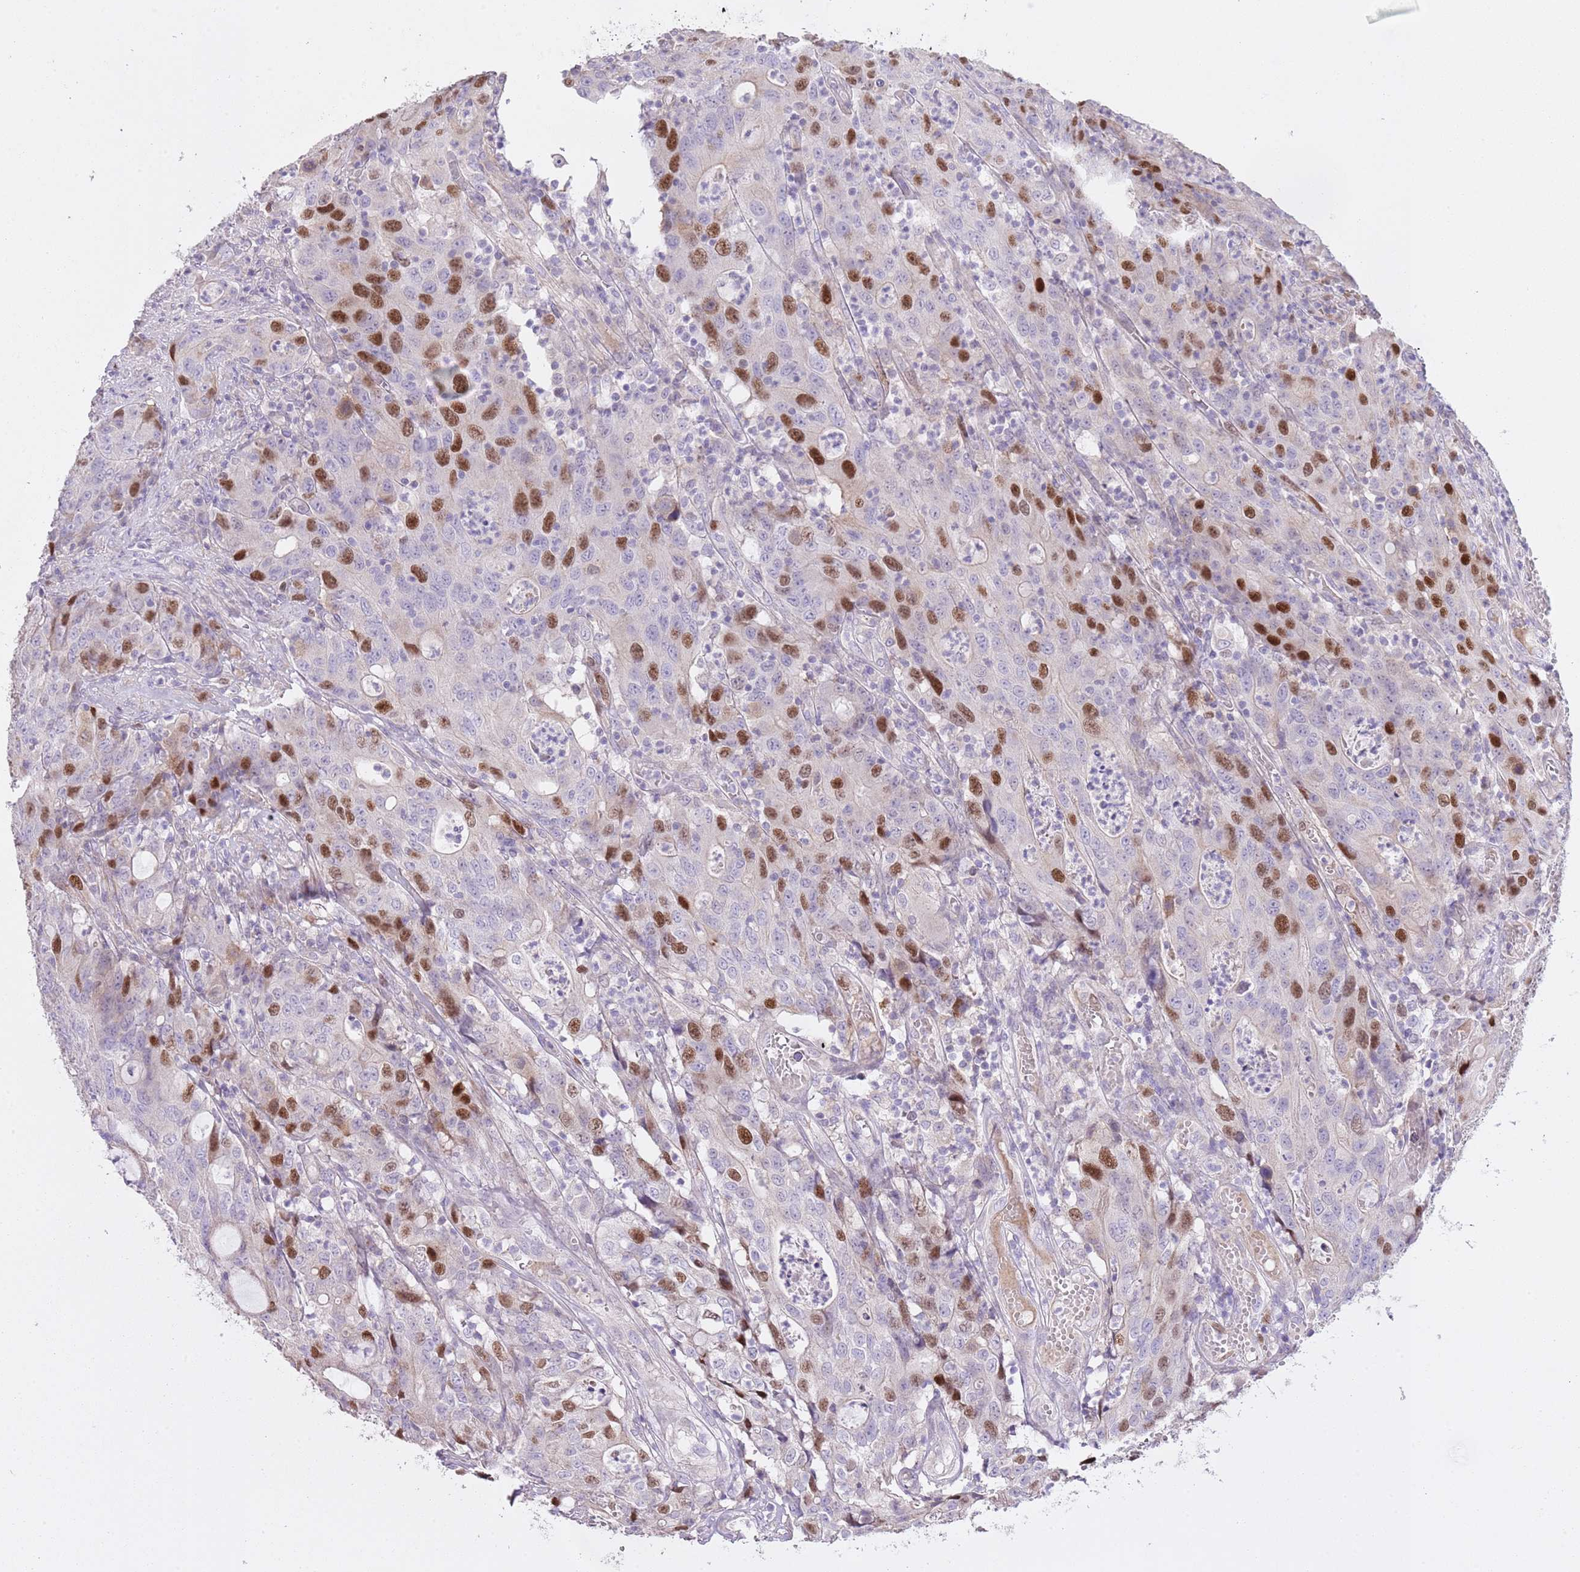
{"staining": {"intensity": "strong", "quantity": "25%-75%", "location": "nuclear"}, "tissue": "colorectal cancer", "cell_type": "Tumor cells", "image_type": "cancer", "snomed": [{"axis": "morphology", "description": "Adenocarcinoma, NOS"}, {"axis": "topography", "description": "Colon"}], "caption": "Strong nuclear staining is present in about 25%-75% of tumor cells in colorectal cancer (adenocarcinoma). The staining was performed using DAB to visualize the protein expression in brown, while the nuclei were stained in blue with hematoxylin (Magnification: 20x).", "gene": "GMNN", "patient": {"sex": "male", "age": 83}}